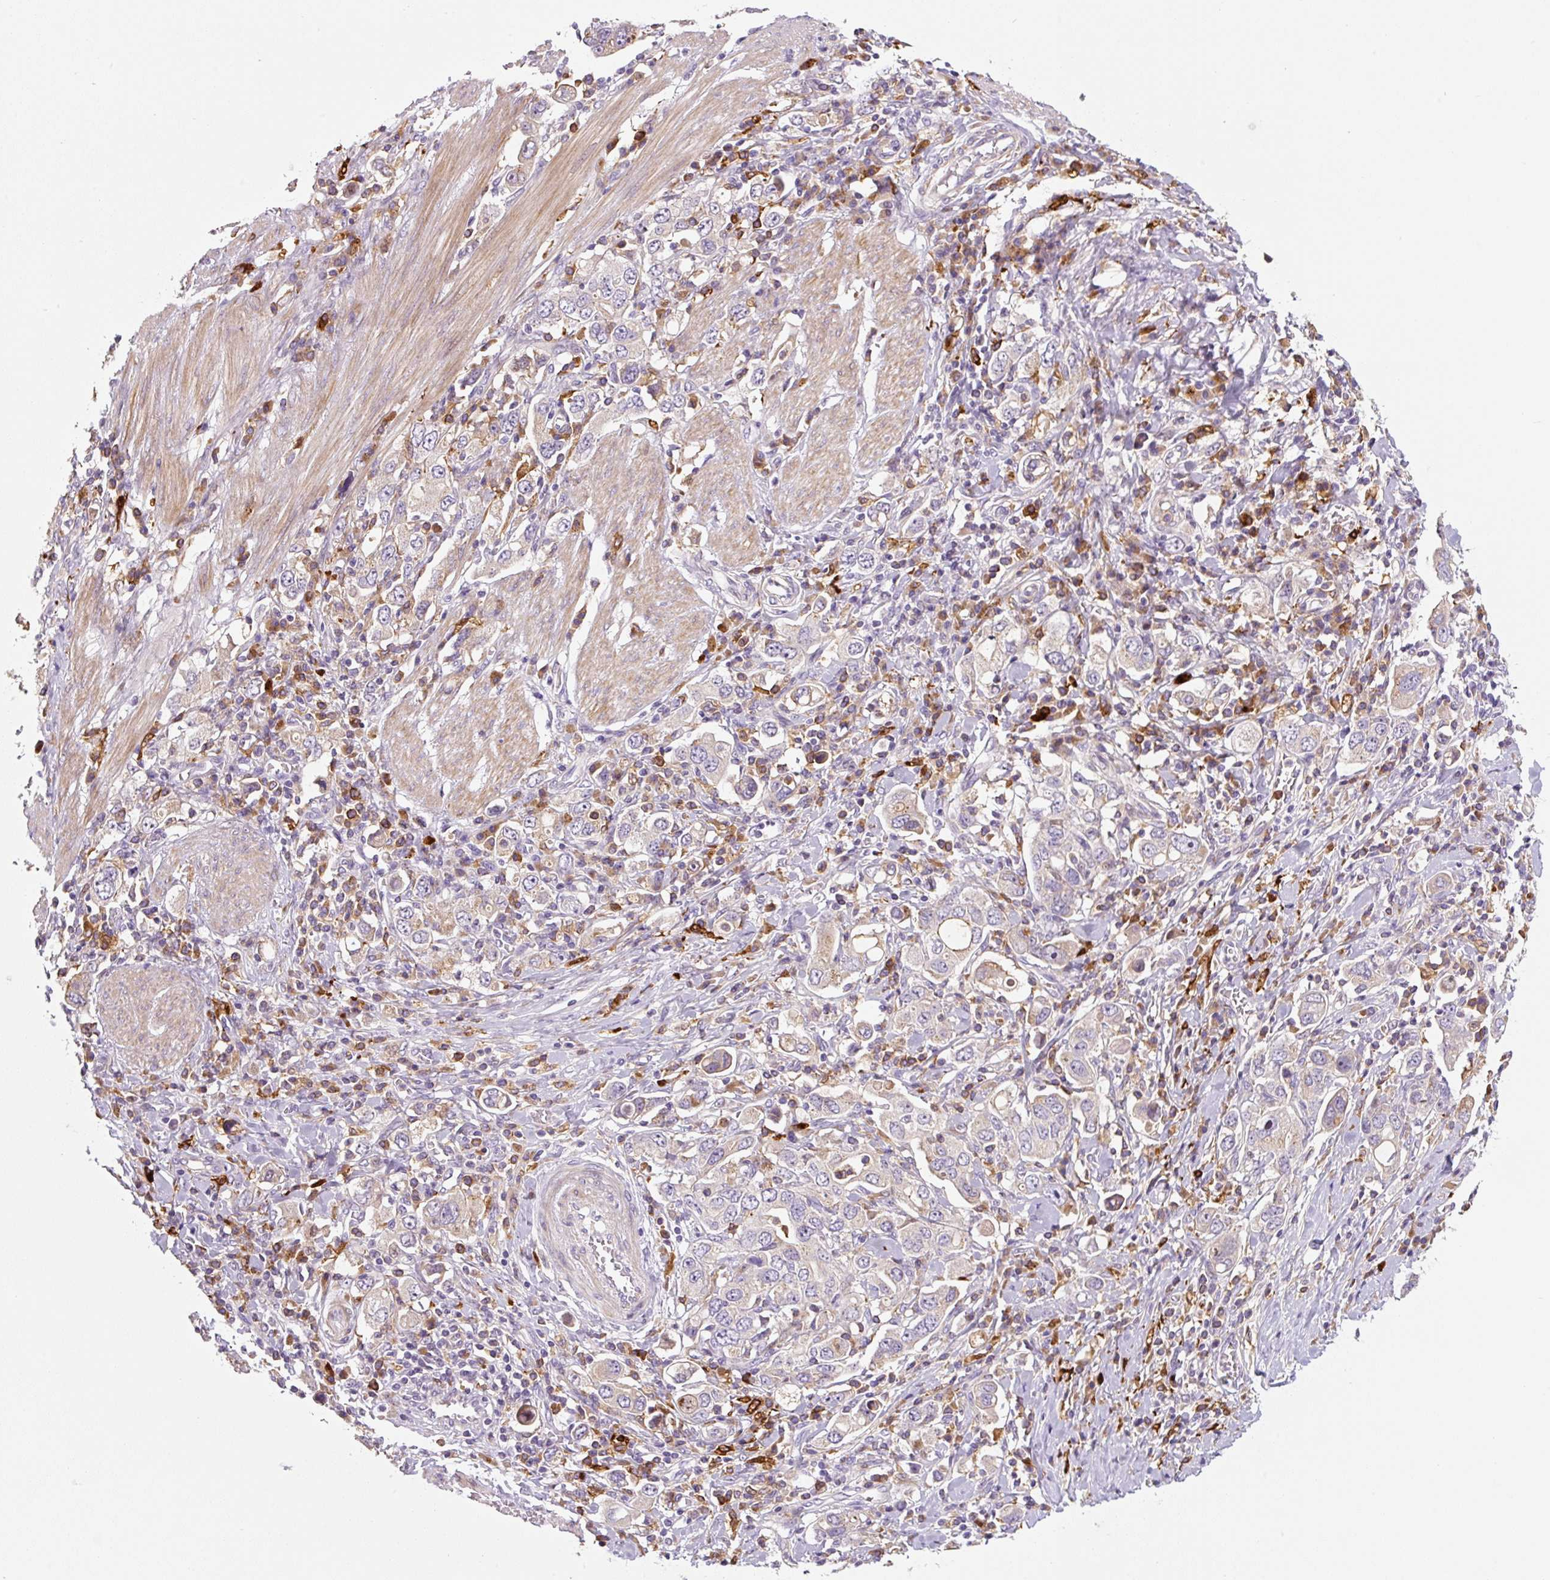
{"staining": {"intensity": "weak", "quantity": "25%-75%", "location": "cytoplasmic/membranous"}, "tissue": "stomach cancer", "cell_type": "Tumor cells", "image_type": "cancer", "snomed": [{"axis": "morphology", "description": "Adenocarcinoma, NOS"}, {"axis": "topography", "description": "Stomach, upper"}], "caption": "The micrograph exhibits immunohistochemical staining of adenocarcinoma (stomach). There is weak cytoplasmic/membranous expression is identified in about 25%-75% of tumor cells.", "gene": "FUT10", "patient": {"sex": "male", "age": 62}}